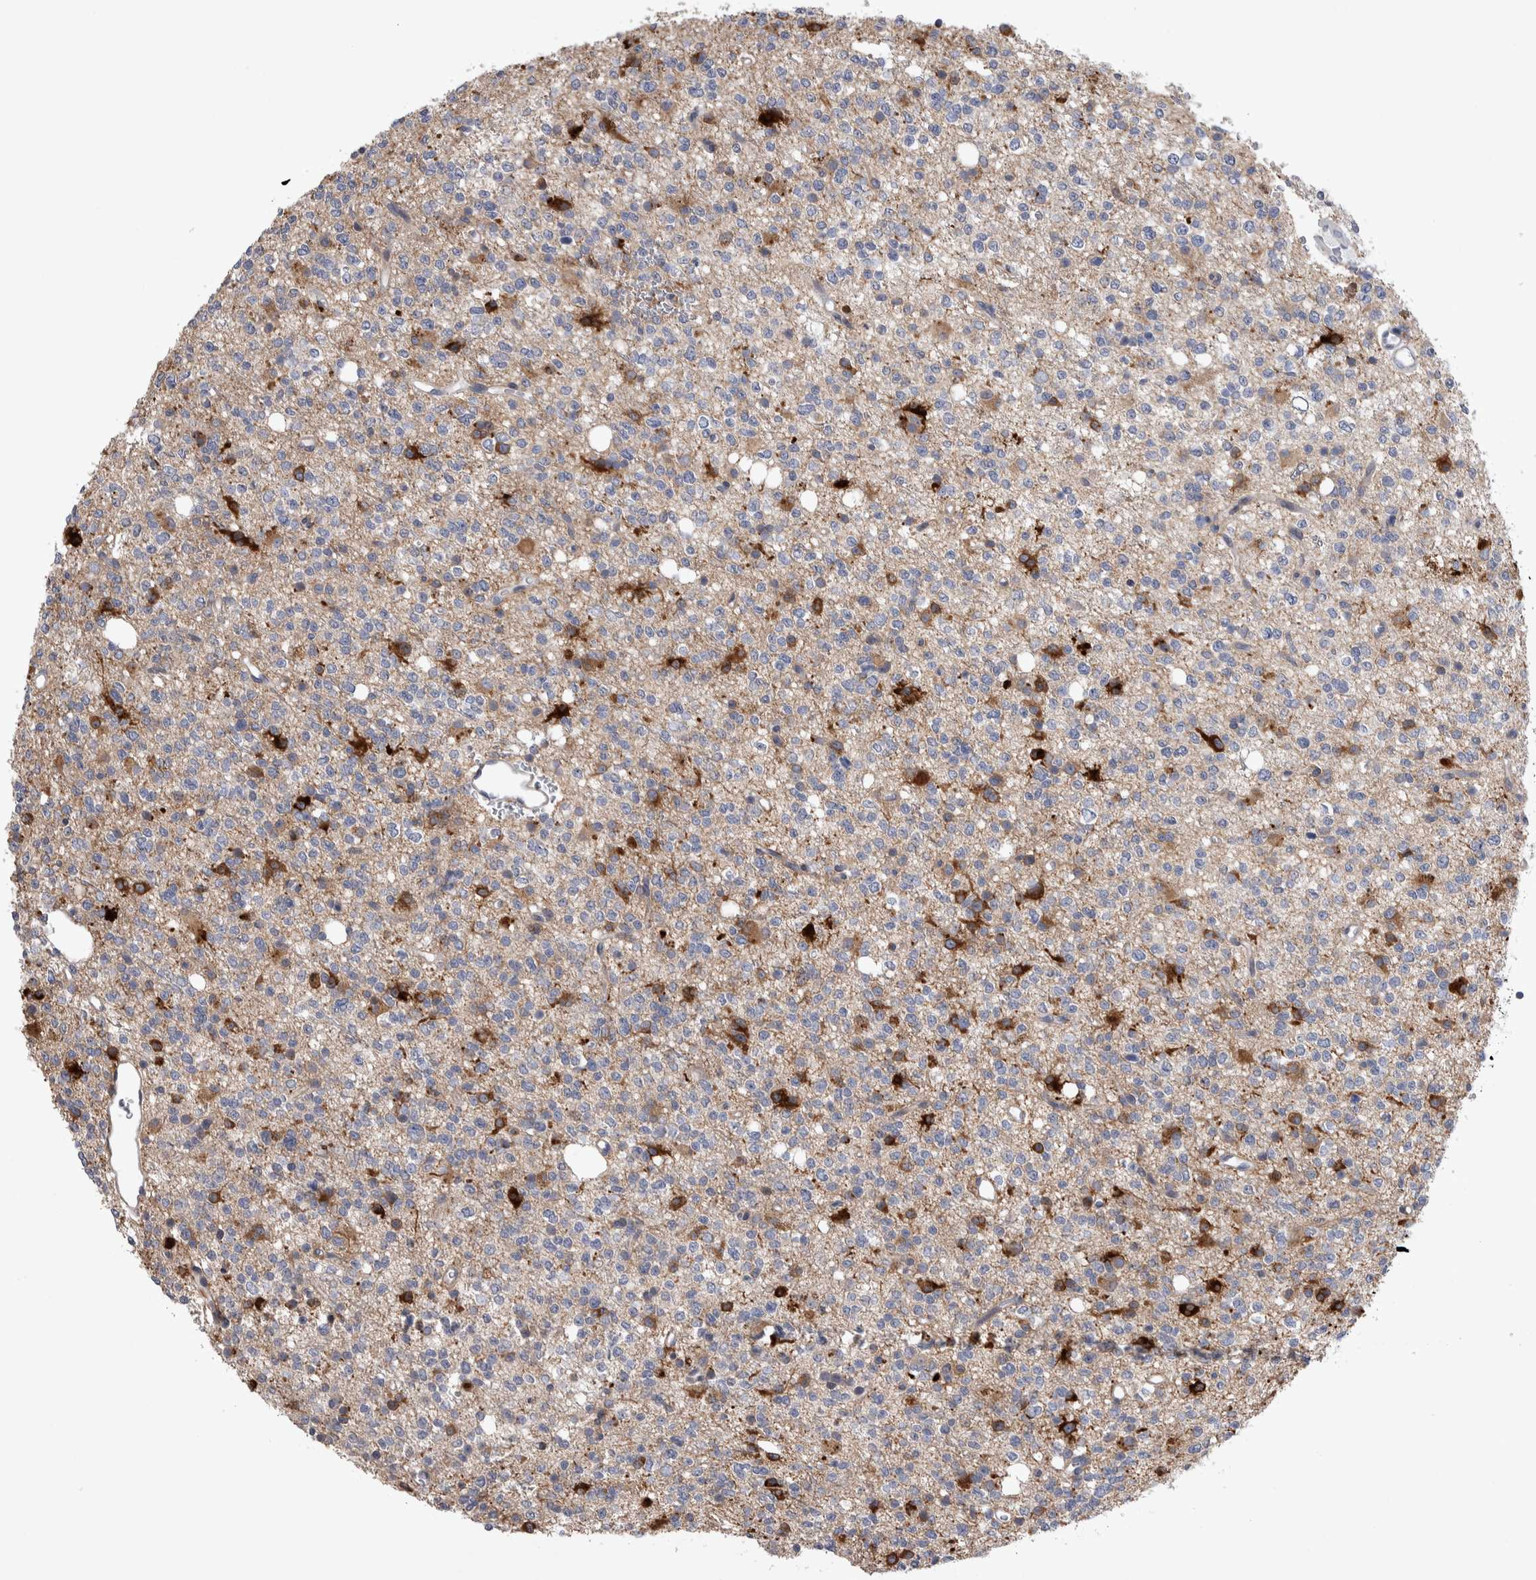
{"staining": {"intensity": "weak", "quantity": ">75%", "location": "cytoplasmic/membranous"}, "tissue": "glioma", "cell_type": "Tumor cells", "image_type": "cancer", "snomed": [{"axis": "morphology", "description": "Glioma, malignant, High grade"}, {"axis": "topography", "description": "Brain"}], "caption": "High-magnification brightfield microscopy of malignant glioma (high-grade) stained with DAB (3,3'-diaminobenzidine) (brown) and counterstained with hematoxylin (blue). tumor cells exhibit weak cytoplasmic/membranous positivity is seen in approximately>75% of cells.", "gene": "IBTK", "patient": {"sex": "female", "age": 62}}